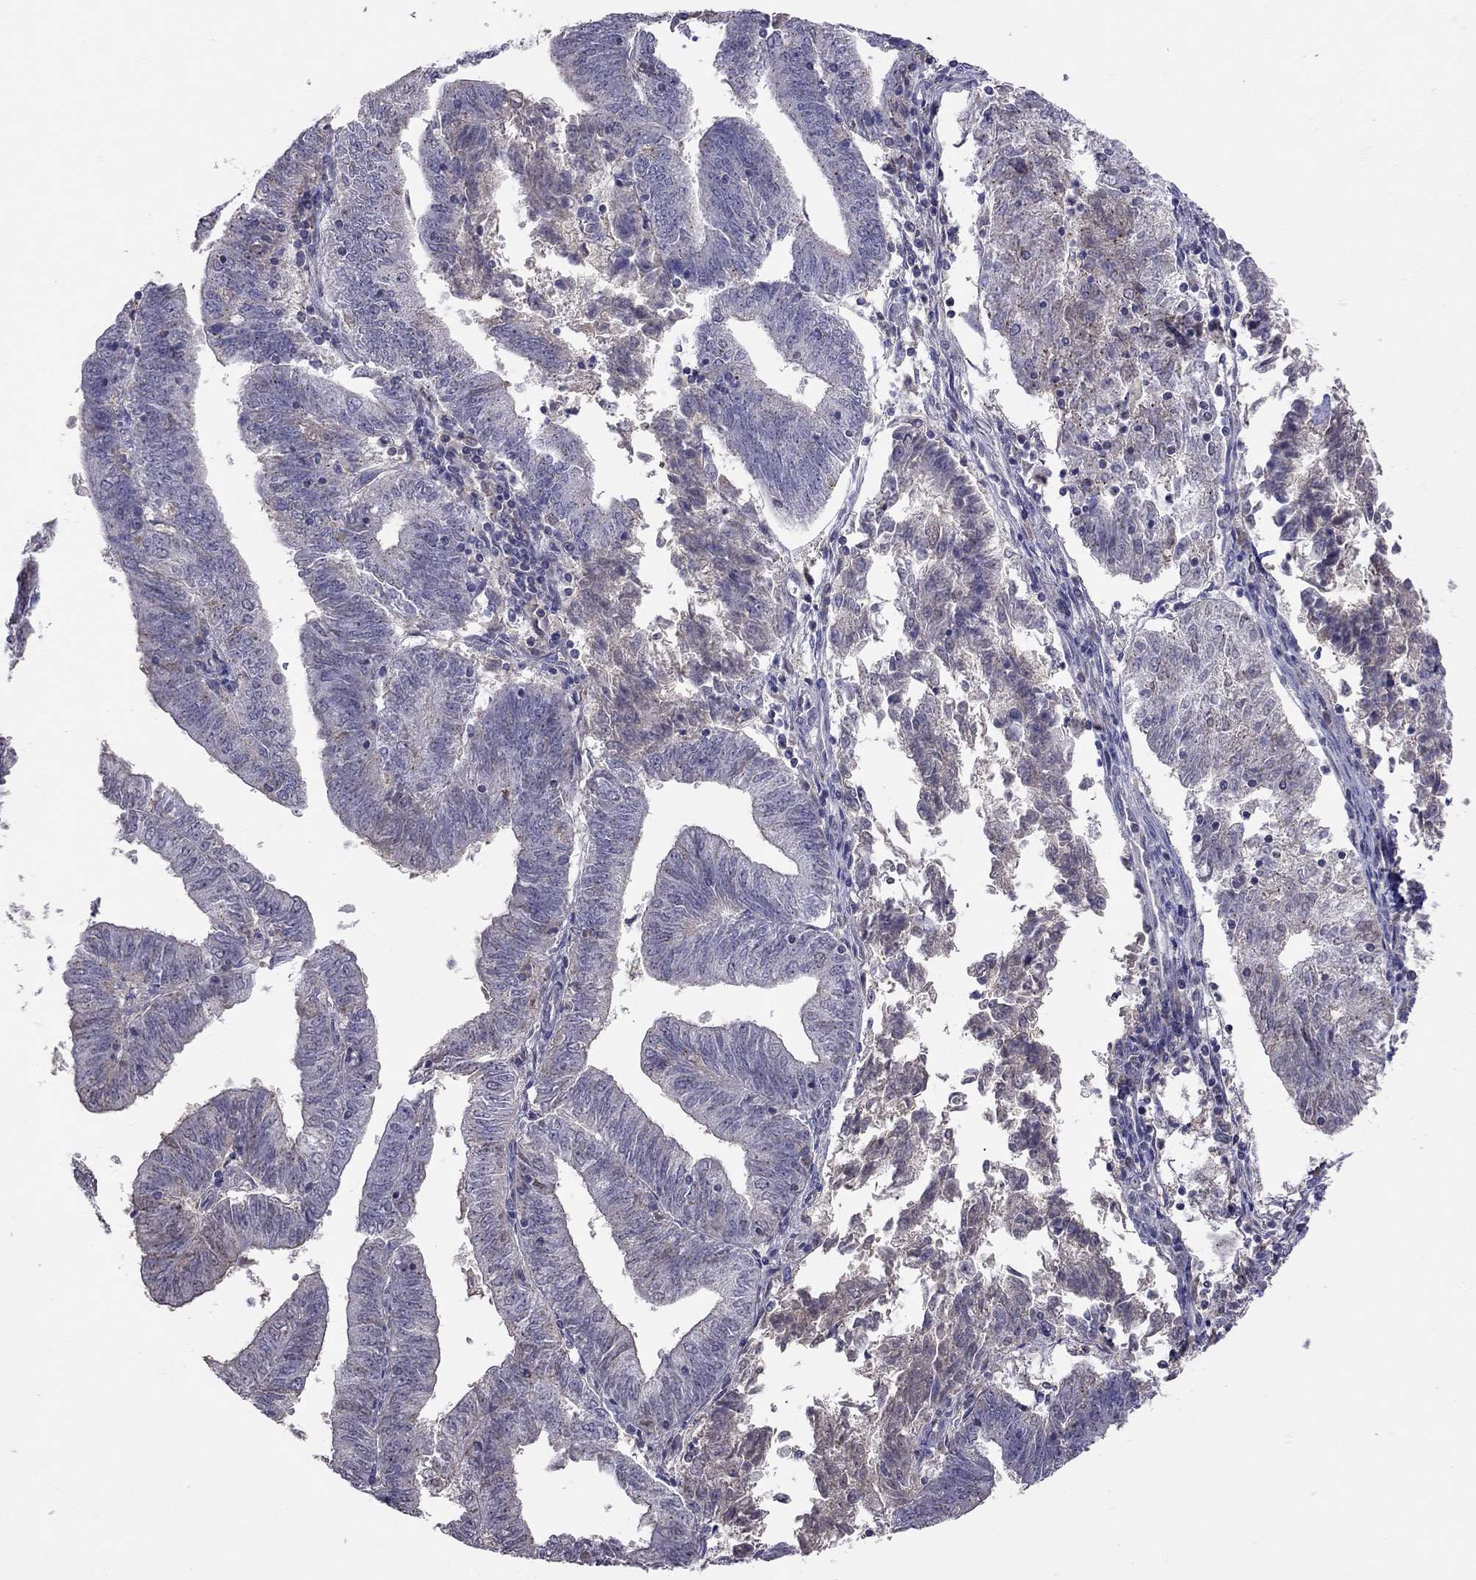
{"staining": {"intensity": "negative", "quantity": "none", "location": "none"}, "tissue": "endometrial cancer", "cell_type": "Tumor cells", "image_type": "cancer", "snomed": [{"axis": "morphology", "description": "Adenocarcinoma, NOS"}, {"axis": "topography", "description": "Endometrium"}], "caption": "A histopathology image of human endometrial cancer is negative for staining in tumor cells. (Stains: DAB (3,3'-diaminobenzidine) IHC with hematoxylin counter stain, Microscopy: brightfield microscopy at high magnification).", "gene": "RTP5", "patient": {"sex": "female", "age": 82}}